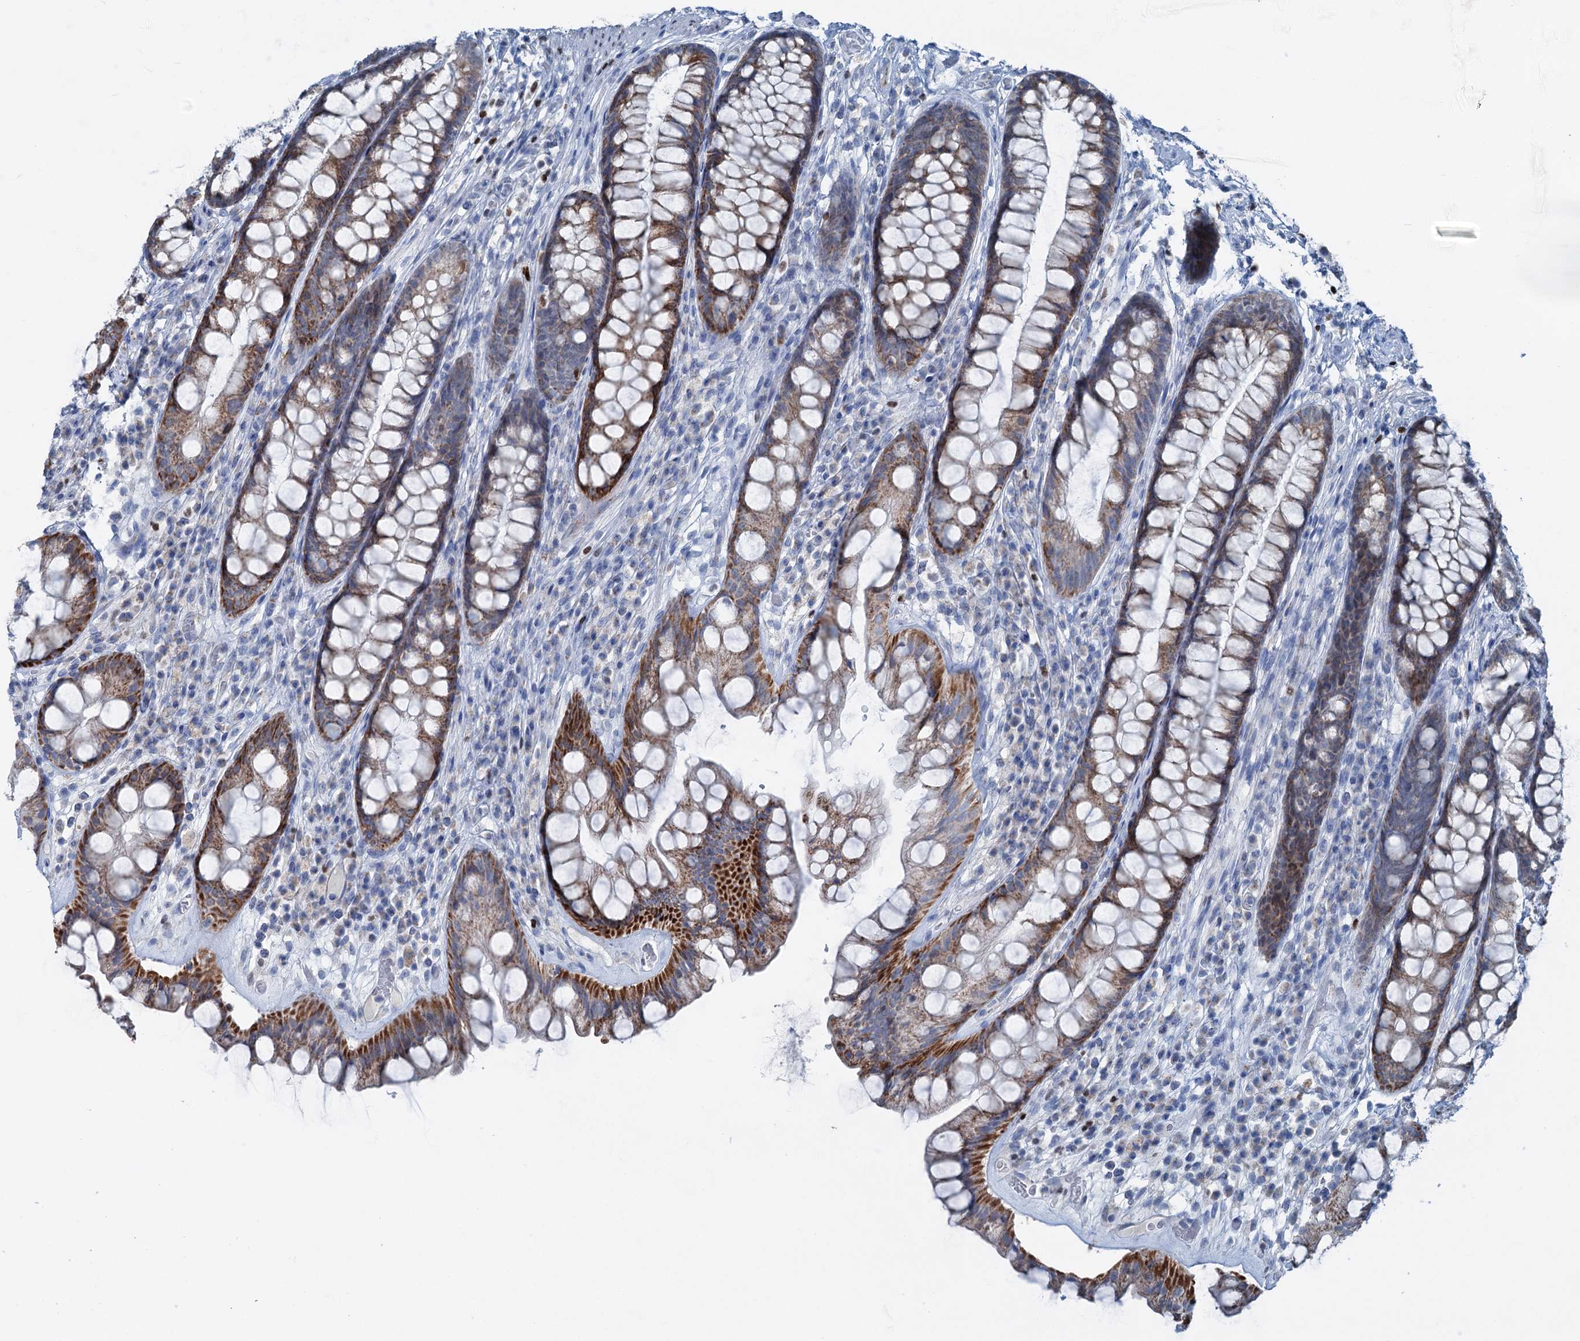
{"staining": {"intensity": "strong", "quantity": ">75%", "location": "cytoplasmic/membranous"}, "tissue": "rectum", "cell_type": "Glandular cells", "image_type": "normal", "snomed": [{"axis": "morphology", "description": "Normal tissue, NOS"}, {"axis": "topography", "description": "Rectum"}], "caption": "A high amount of strong cytoplasmic/membranous positivity is appreciated in approximately >75% of glandular cells in normal rectum. Using DAB (3,3'-diaminobenzidine) (brown) and hematoxylin (blue) stains, captured at high magnification using brightfield microscopy.", "gene": "ELP4", "patient": {"sex": "male", "age": 74}}